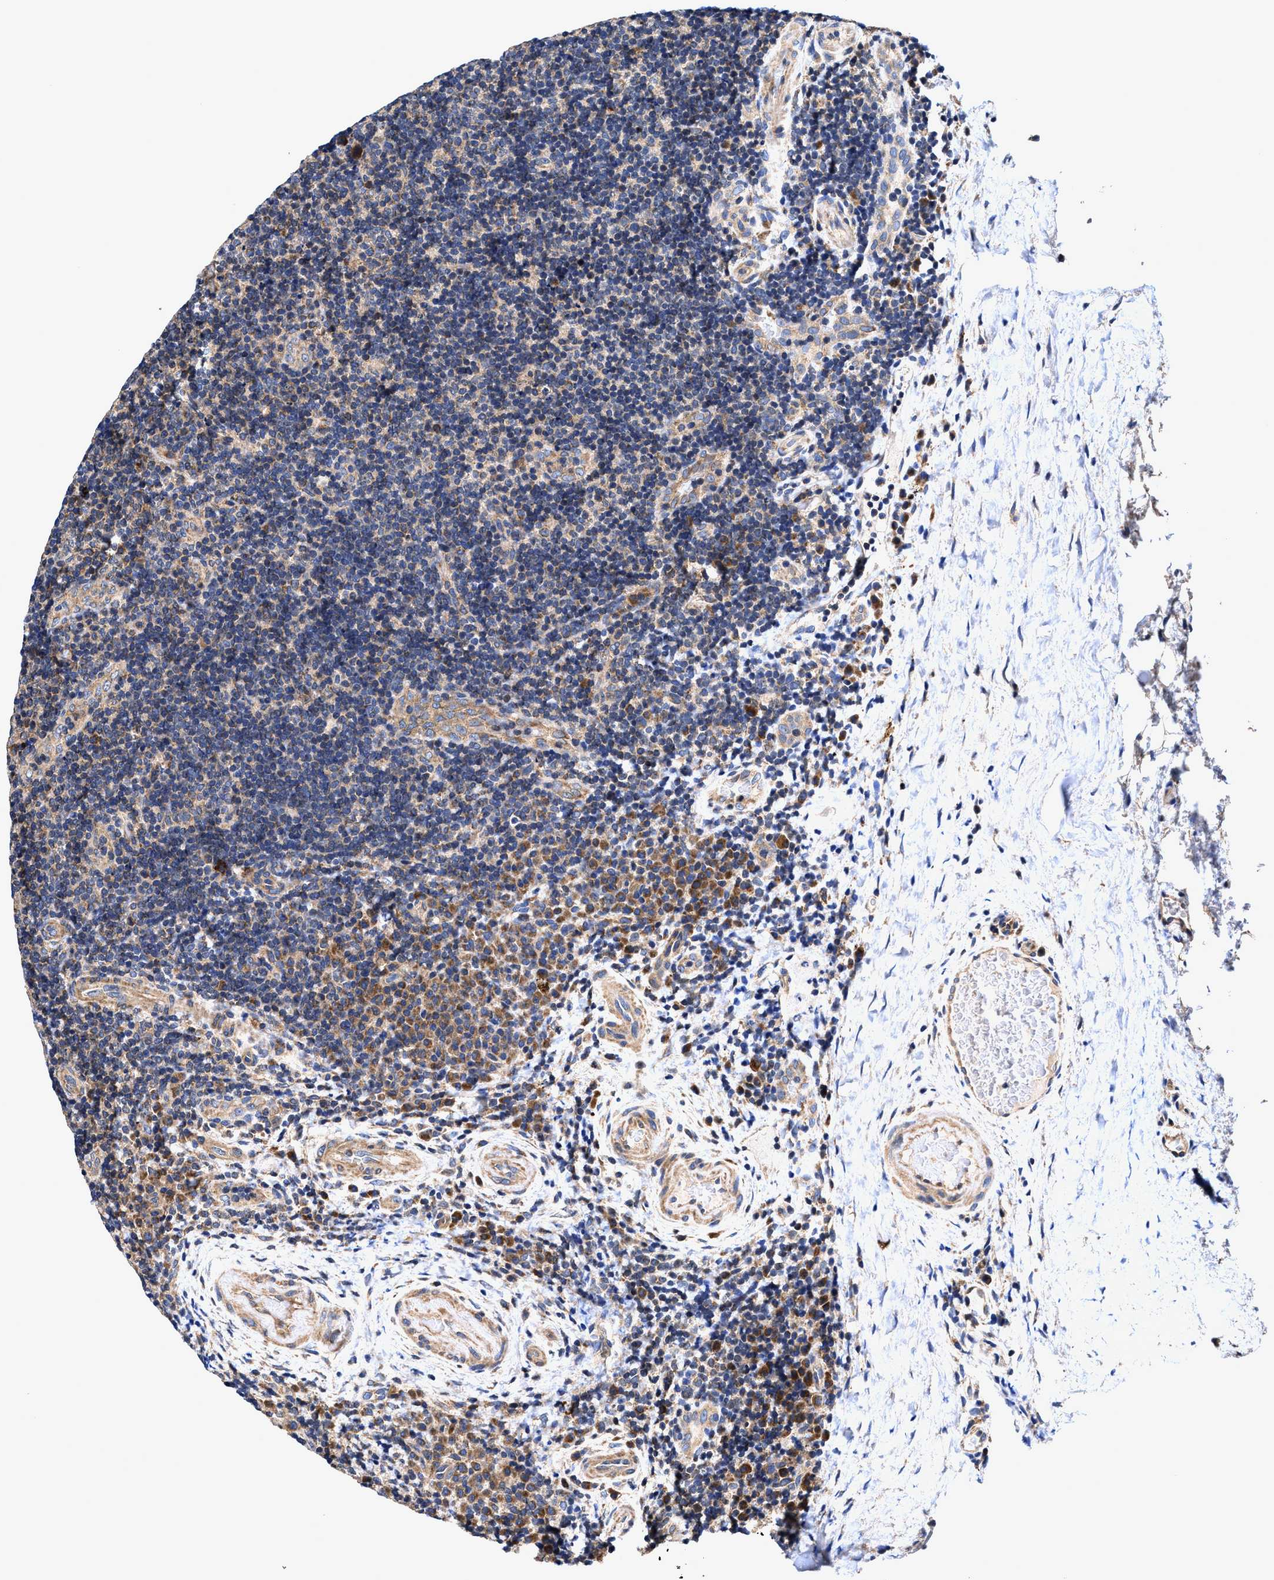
{"staining": {"intensity": "negative", "quantity": "none", "location": "none"}, "tissue": "lymphoma", "cell_type": "Tumor cells", "image_type": "cancer", "snomed": [{"axis": "morphology", "description": "Malignant lymphoma, non-Hodgkin's type, High grade"}, {"axis": "topography", "description": "Tonsil"}], "caption": "Micrograph shows no significant protein expression in tumor cells of lymphoma.", "gene": "EFNA4", "patient": {"sex": "female", "age": 36}}